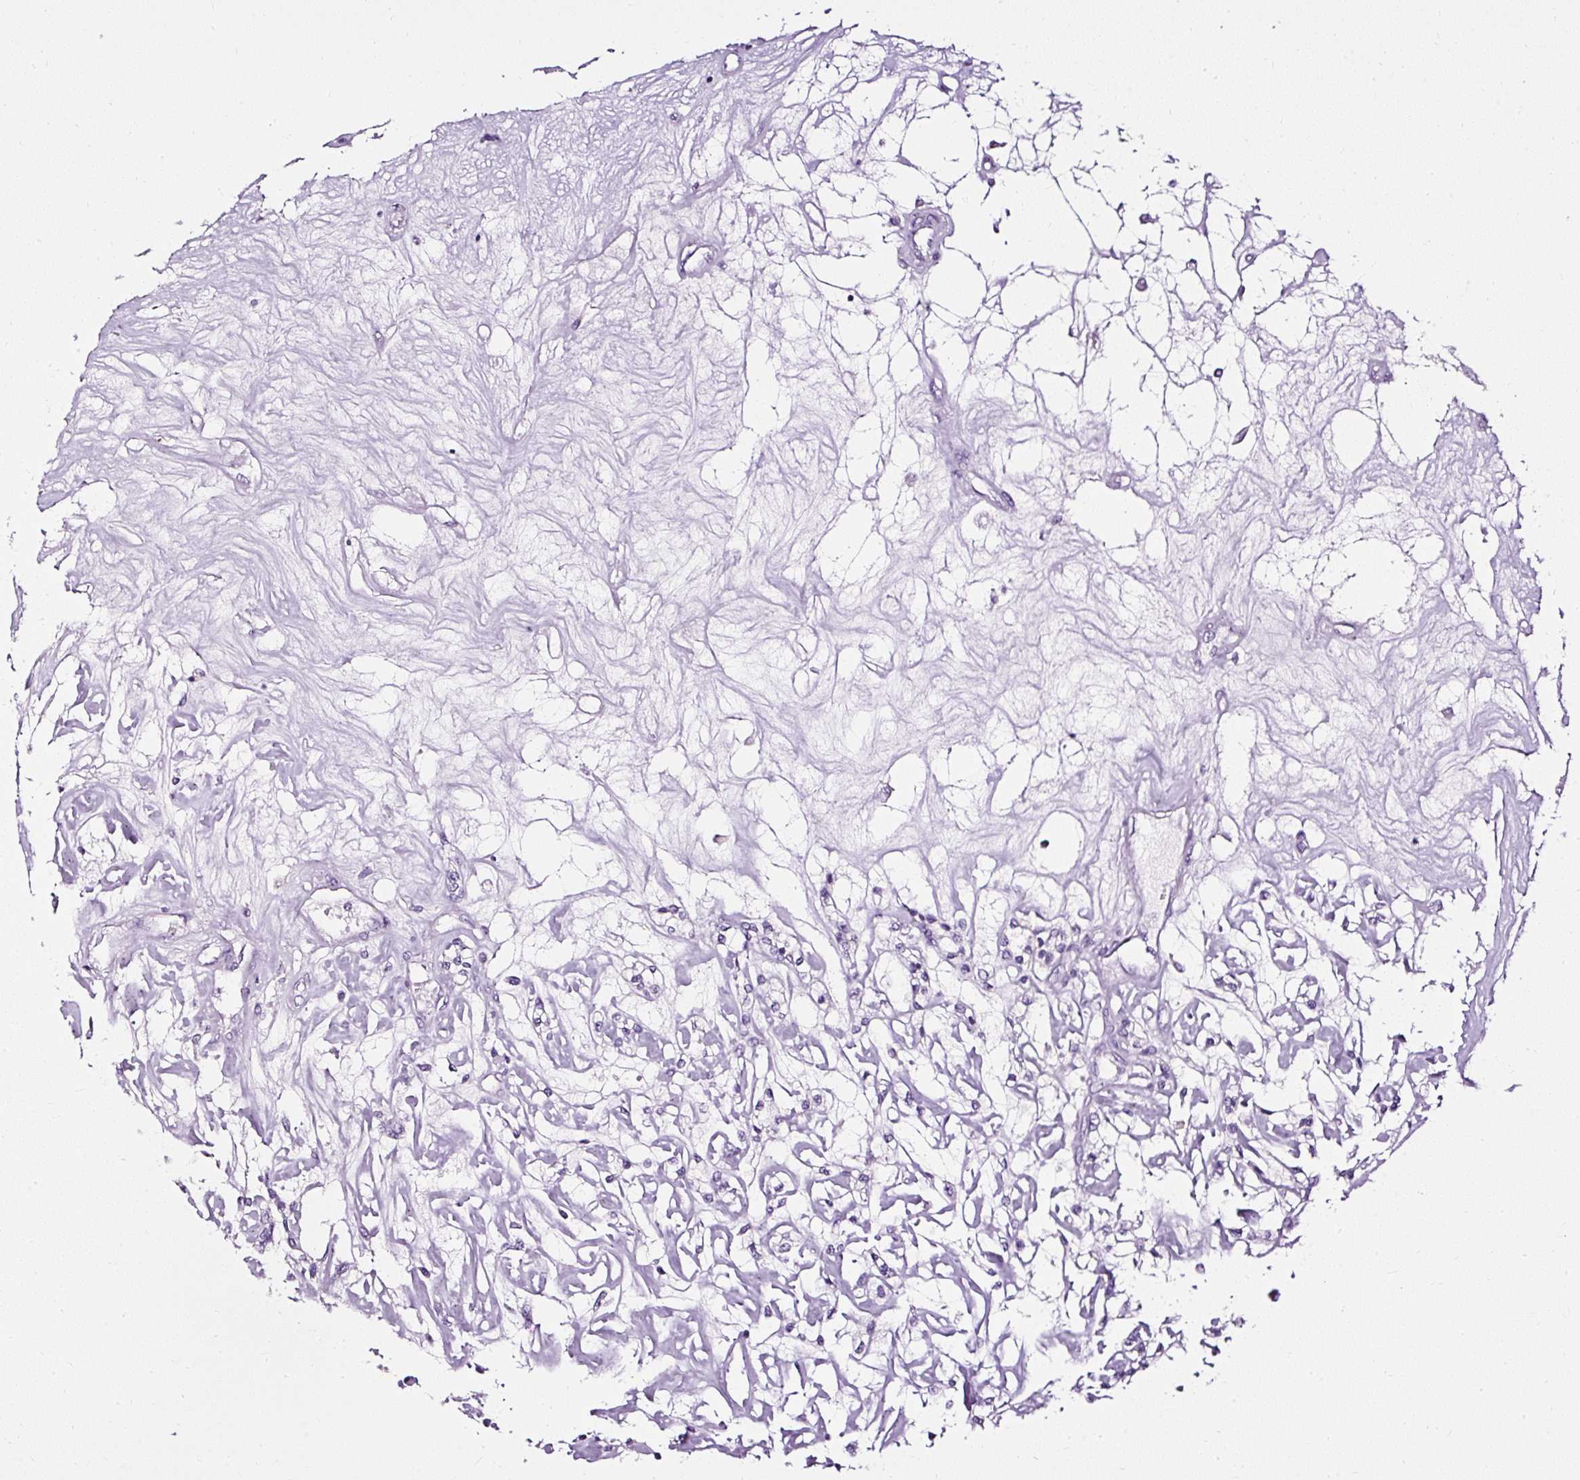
{"staining": {"intensity": "negative", "quantity": "none", "location": "none"}, "tissue": "renal cancer", "cell_type": "Tumor cells", "image_type": "cancer", "snomed": [{"axis": "morphology", "description": "Adenocarcinoma, NOS"}, {"axis": "topography", "description": "Kidney"}], "caption": "IHC micrograph of adenocarcinoma (renal) stained for a protein (brown), which exhibits no positivity in tumor cells.", "gene": "ATP2A1", "patient": {"sex": "female", "age": 59}}